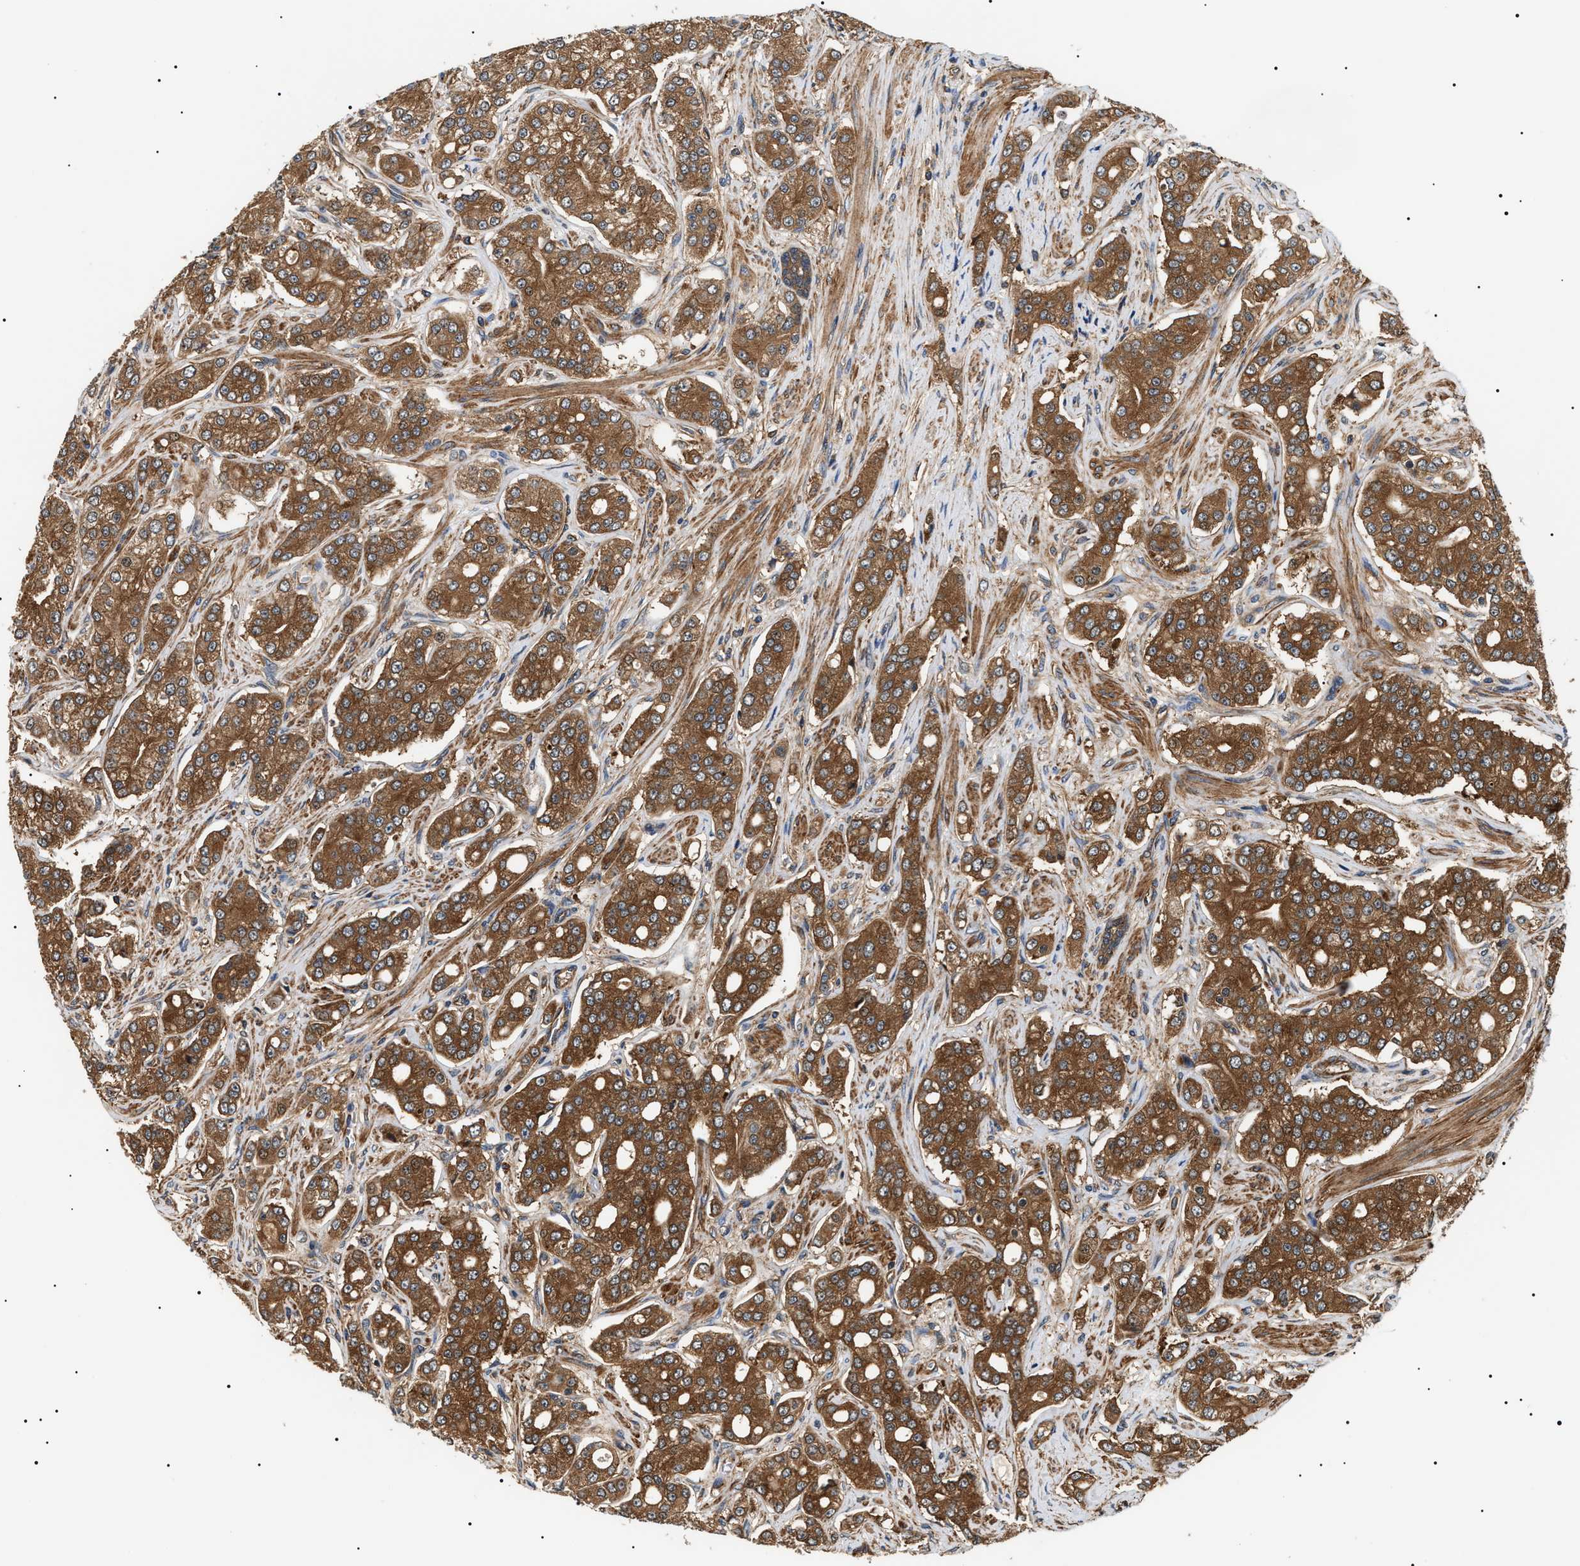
{"staining": {"intensity": "strong", "quantity": ">75%", "location": "cytoplasmic/membranous"}, "tissue": "prostate cancer", "cell_type": "Tumor cells", "image_type": "cancer", "snomed": [{"axis": "morphology", "description": "Adenocarcinoma, High grade"}, {"axis": "topography", "description": "Prostate"}], "caption": "High-grade adenocarcinoma (prostate) stained with DAB IHC displays high levels of strong cytoplasmic/membranous positivity in about >75% of tumor cells.", "gene": "SH3GLB2", "patient": {"sex": "male", "age": 71}}